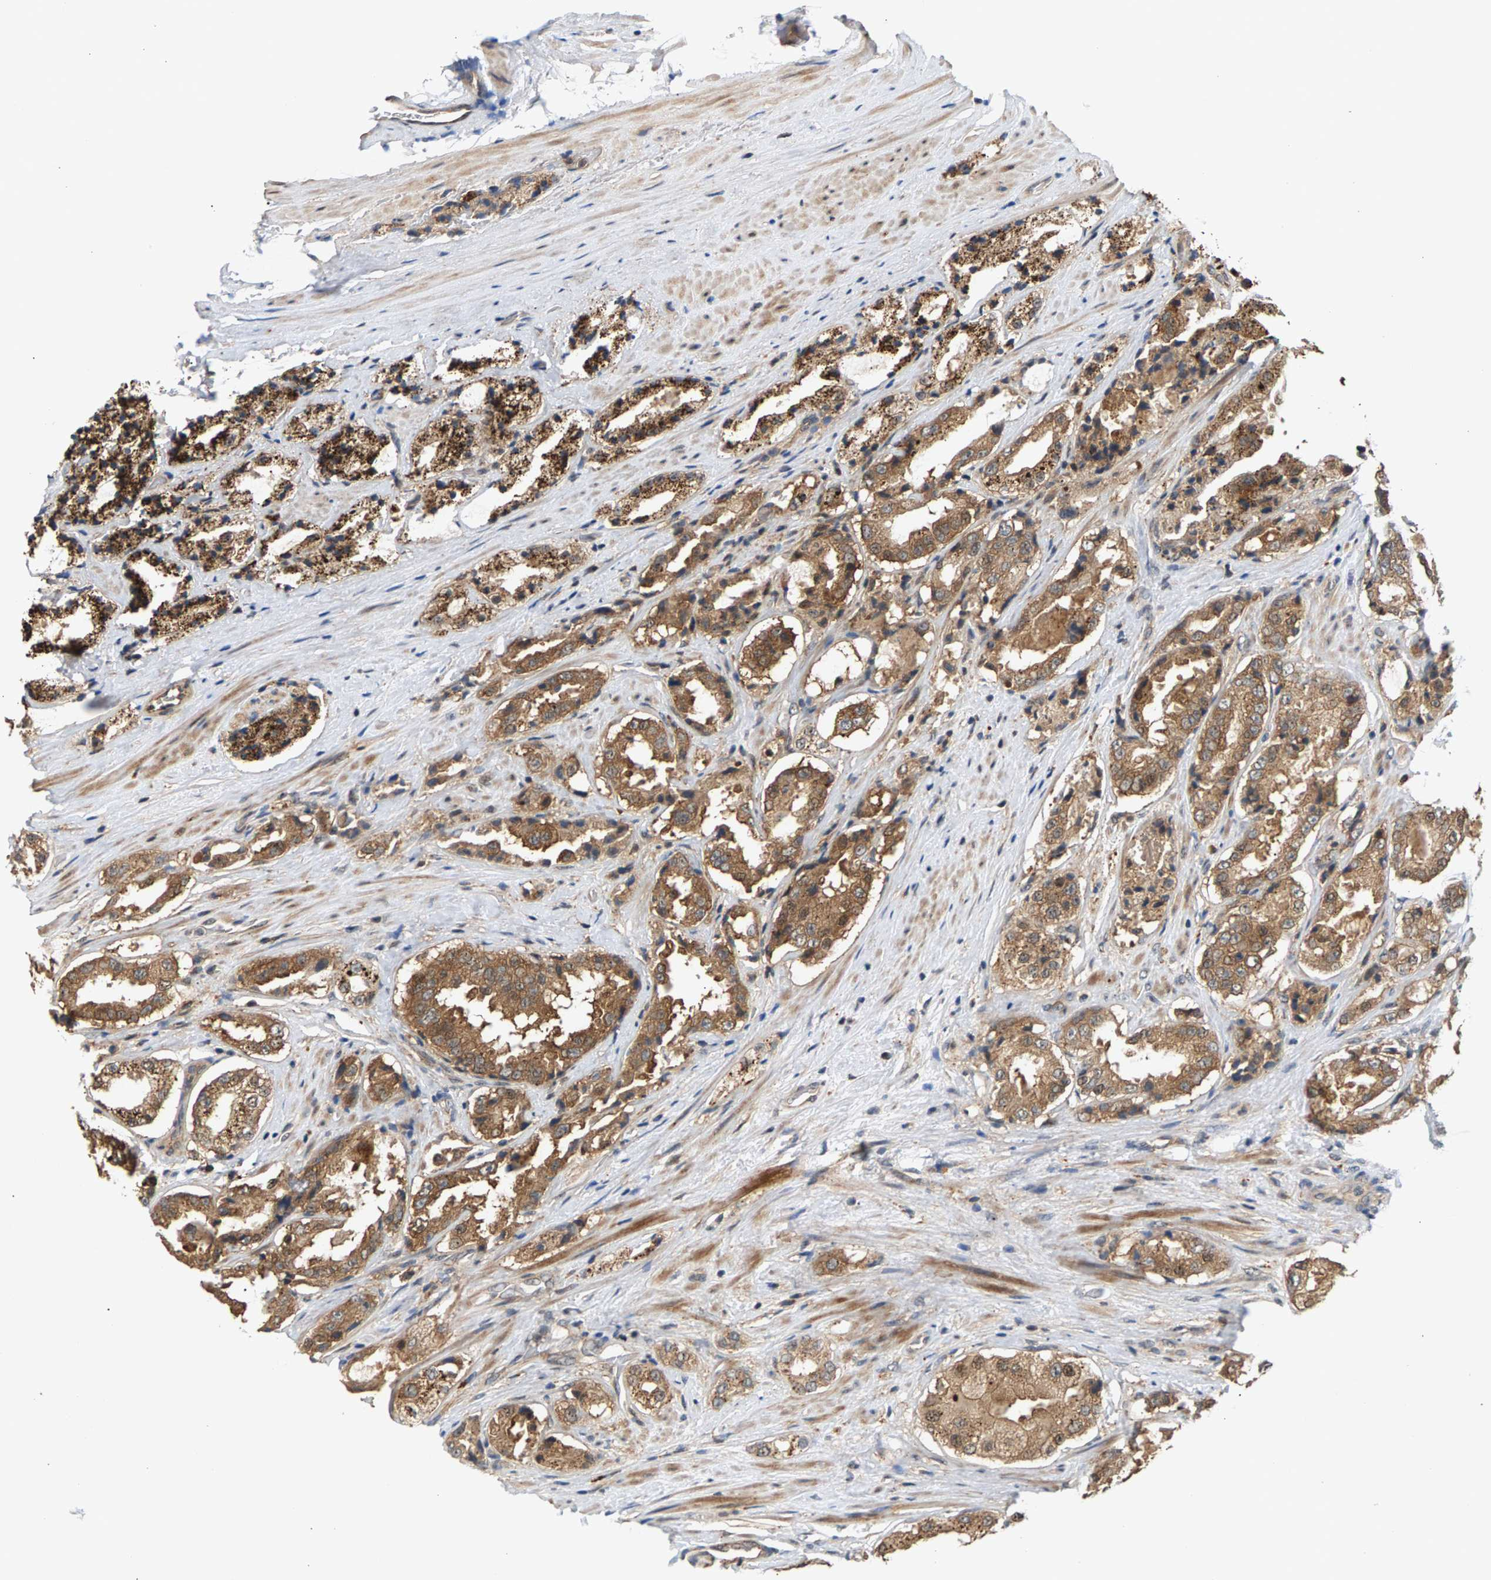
{"staining": {"intensity": "moderate", "quantity": ">75%", "location": "cytoplasmic/membranous"}, "tissue": "prostate cancer", "cell_type": "Tumor cells", "image_type": "cancer", "snomed": [{"axis": "morphology", "description": "Adenocarcinoma, High grade"}, {"axis": "topography", "description": "Prostate"}], "caption": "Immunohistochemical staining of prostate cancer (adenocarcinoma (high-grade)) exhibits moderate cytoplasmic/membranous protein expression in approximately >75% of tumor cells. (DAB (3,3'-diaminobenzidine) IHC with brightfield microscopy, high magnification).", "gene": "MAP2K5", "patient": {"sex": "male", "age": 73}}